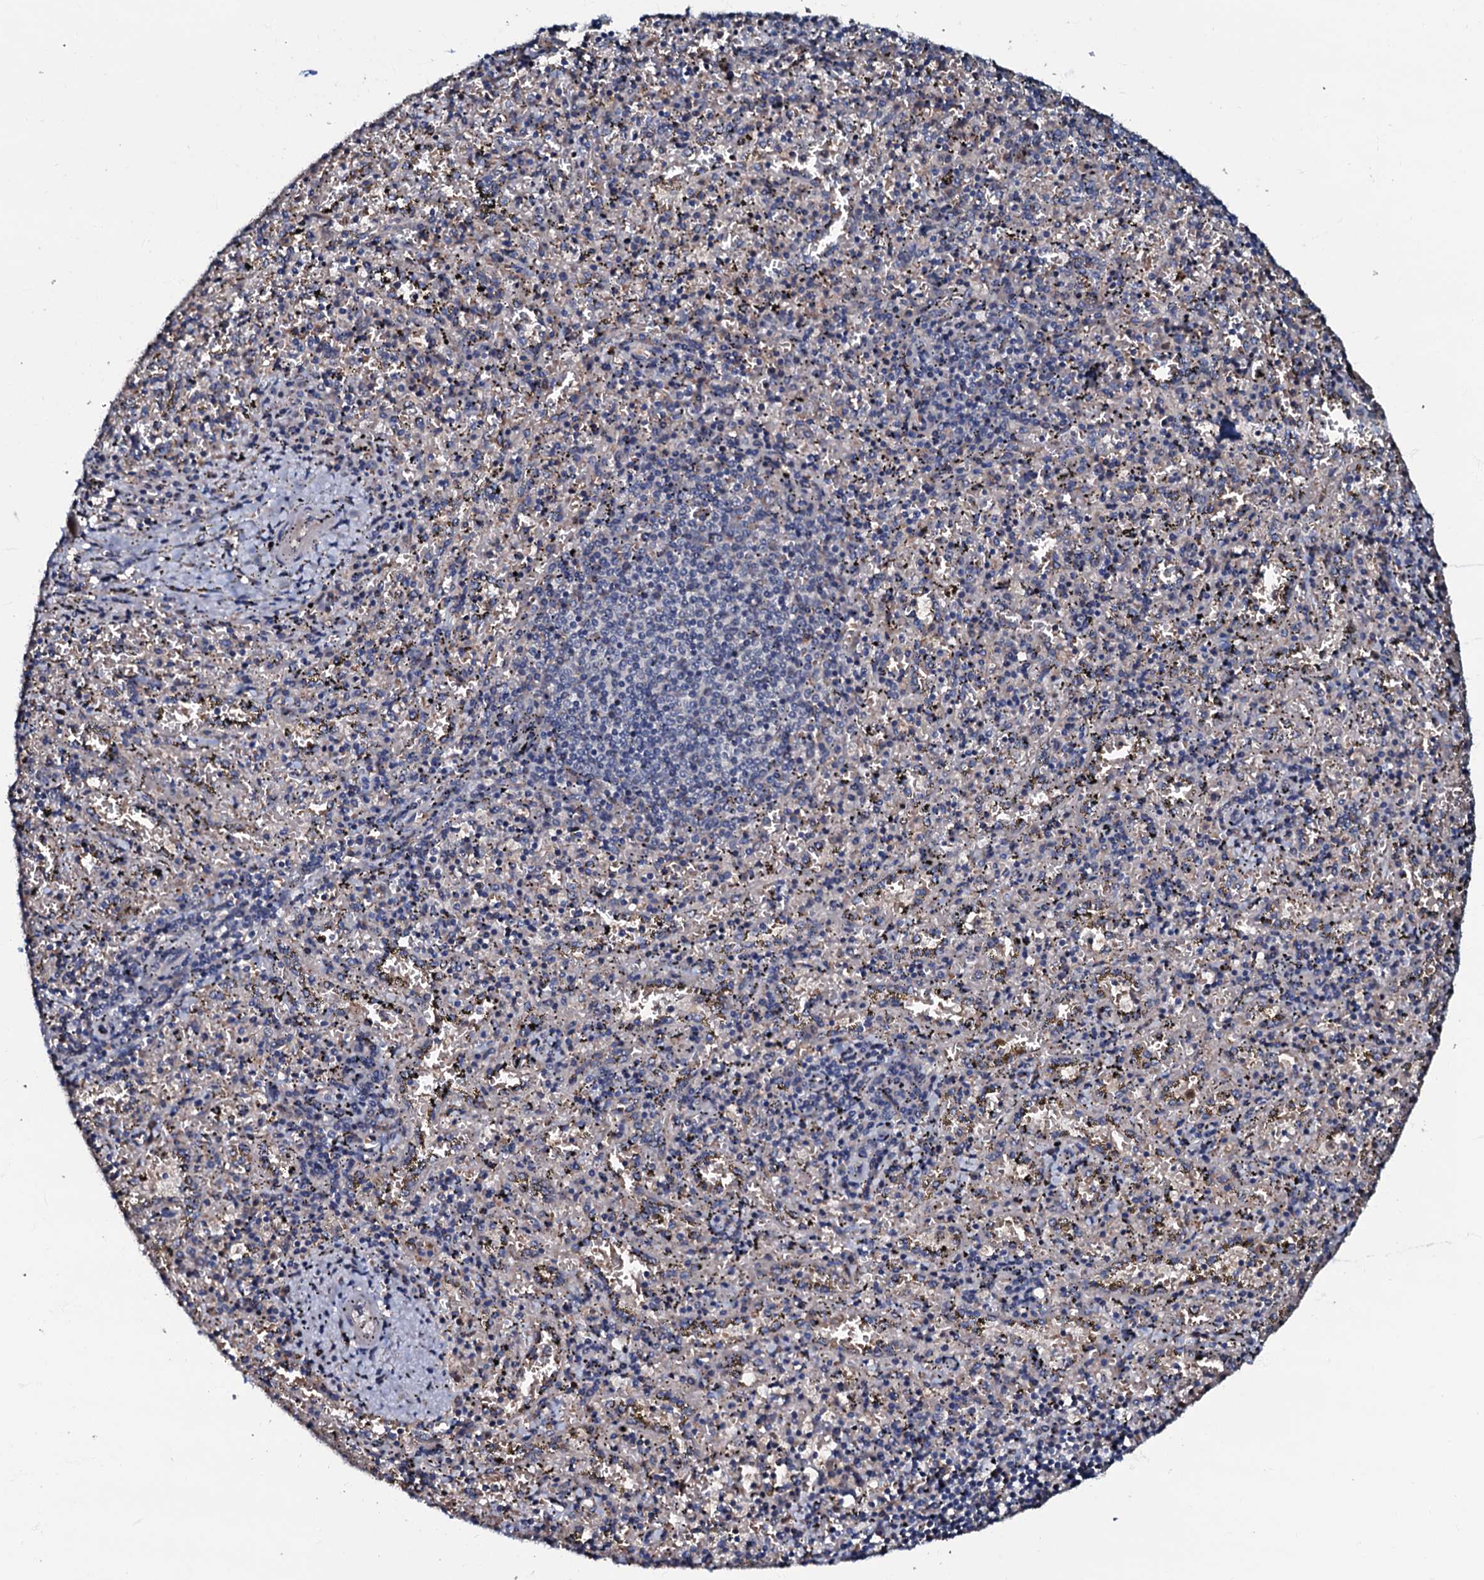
{"staining": {"intensity": "weak", "quantity": "<25%", "location": "cytoplasmic/membranous"}, "tissue": "spleen", "cell_type": "Cells in red pulp", "image_type": "normal", "snomed": [{"axis": "morphology", "description": "Normal tissue, NOS"}, {"axis": "topography", "description": "Spleen"}], "caption": "This photomicrograph is of benign spleen stained with immunohistochemistry (IHC) to label a protein in brown with the nuclei are counter-stained blue. There is no positivity in cells in red pulp. (DAB IHC visualized using brightfield microscopy, high magnification).", "gene": "CPNE2", "patient": {"sex": "male", "age": 11}}